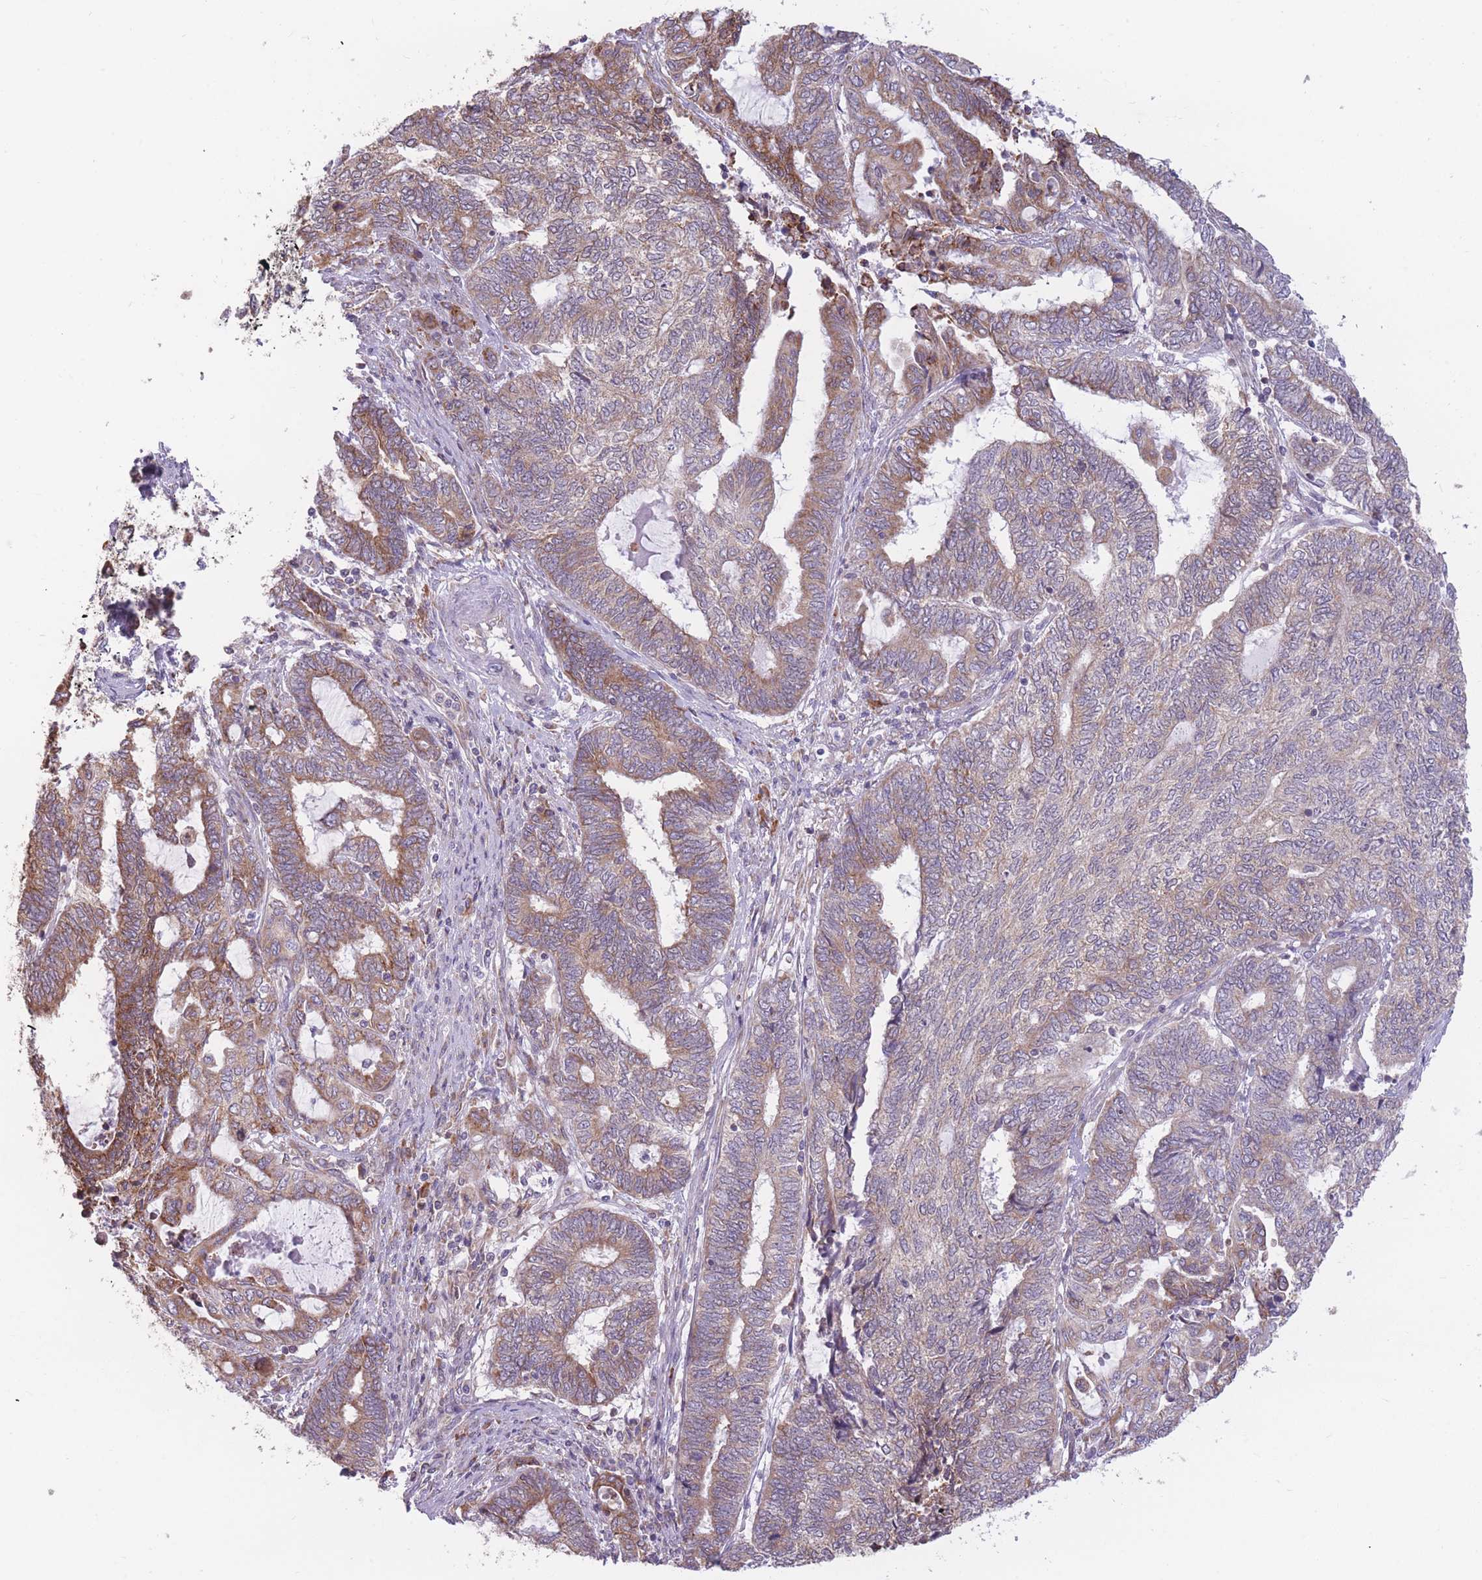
{"staining": {"intensity": "moderate", "quantity": ">75%", "location": "cytoplasmic/membranous"}, "tissue": "endometrial cancer", "cell_type": "Tumor cells", "image_type": "cancer", "snomed": [{"axis": "morphology", "description": "Adenocarcinoma, NOS"}, {"axis": "topography", "description": "Uterus"}, {"axis": "topography", "description": "Endometrium"}], "caption": "Immunohistochemical staining of human endometrial cancer (adenocarcinoma) shows moderate cytoplasmic/membranous protein expression in approximately >75% of tumor cells.", "gene": "TRAPPC5", "patient": {"sex": "female", "age": 70}}